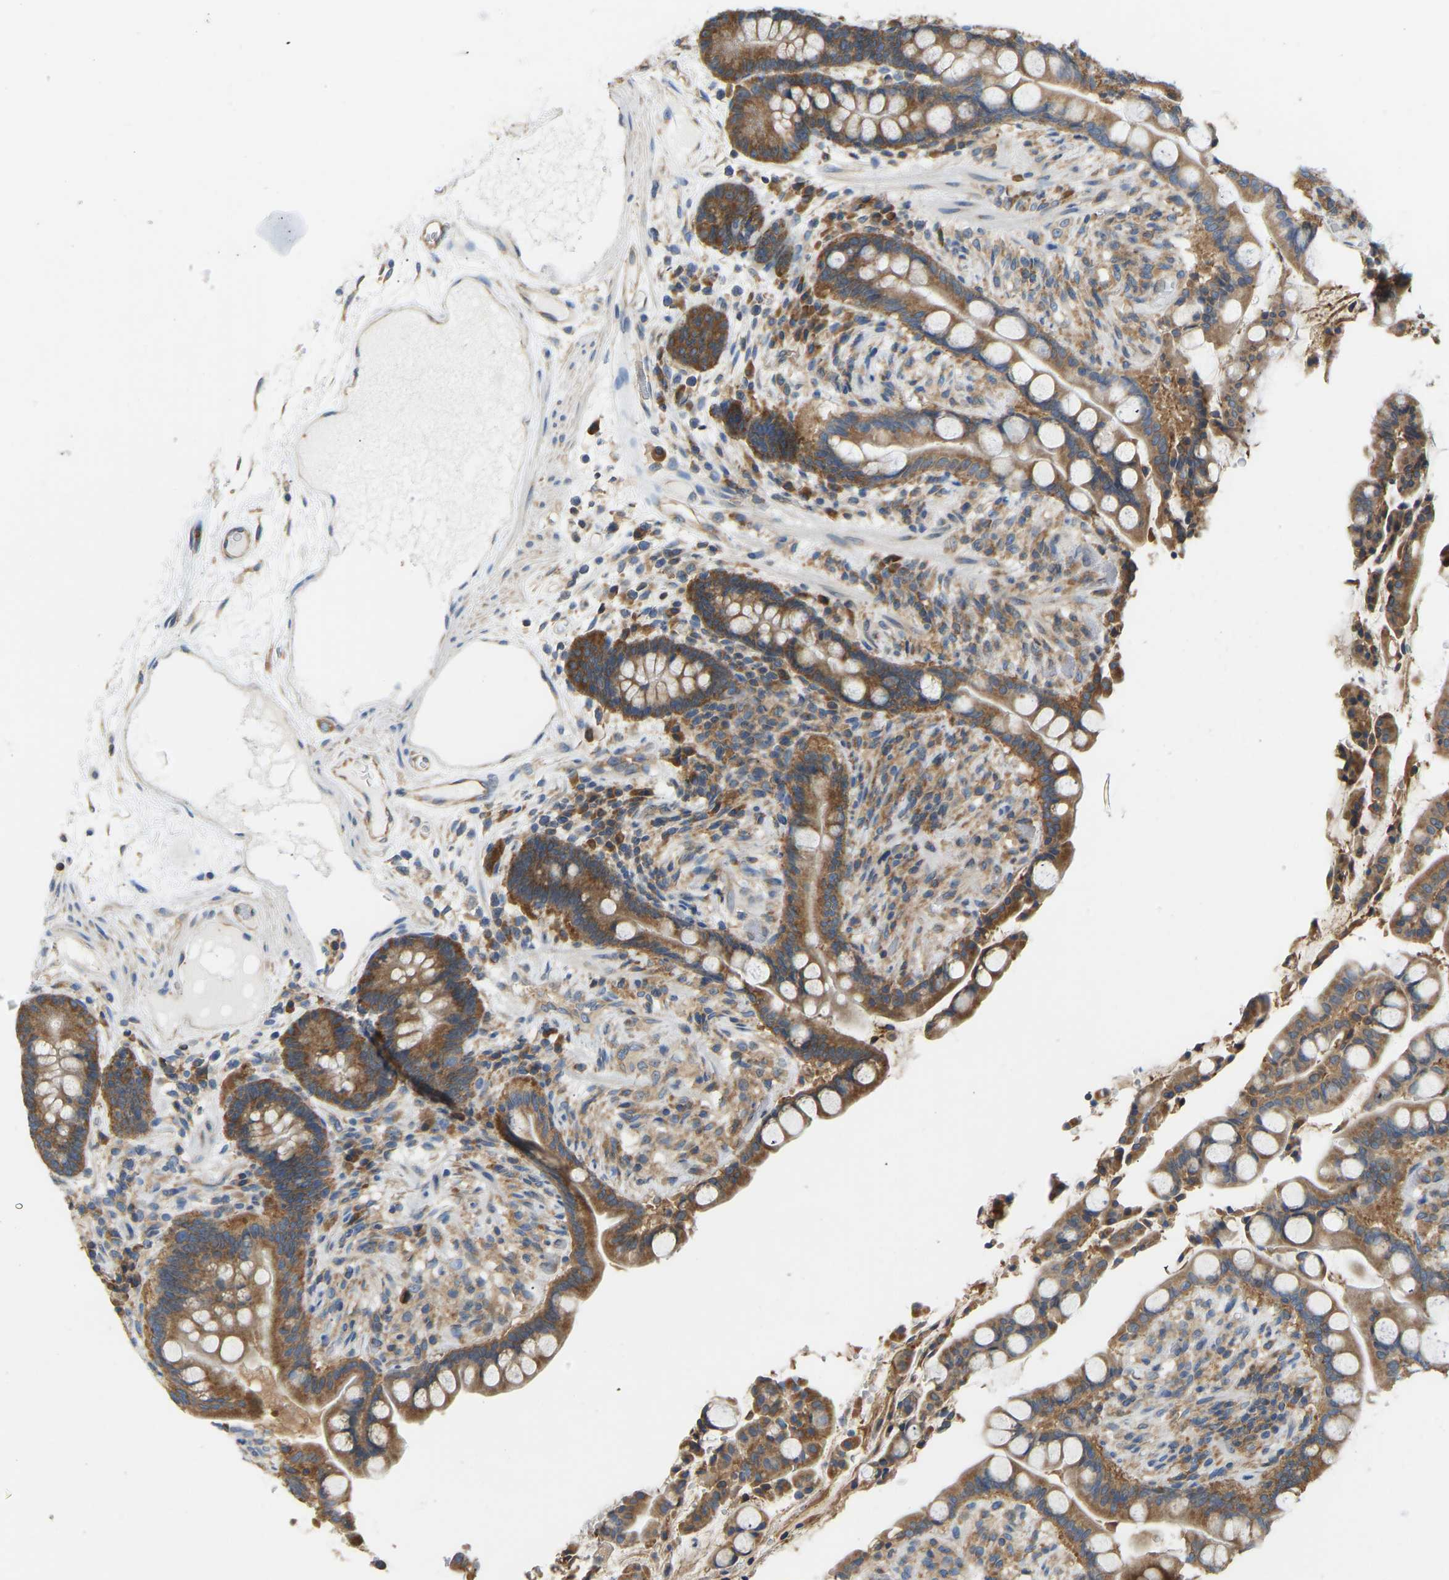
{"staining": {"intensity": "moderate", "quantity": ">75%", "location": "cytoplasmic/membranous"}, "tissue": "colon", "cell_type": "Endothelial cells", "image_type": "normal", "snomed": [{"axis": "morphology", "description": "Normal tissue, NOS"}, {"axis": "topography", "description": "Colon"}], "caption": "Immunohistochemistry (IHC) micrograph of unremarkable colon: colon stained using immunohistochemistry (IHC) reveals medium levels of moderate protein expression localized specifically in the cytoplasmic/membranous of endothelial cells, appearing as a cytoplasmic/membranous brown color.", "gene": "RPS6KB2", "patient": {"sex": "male", "age": 73}}